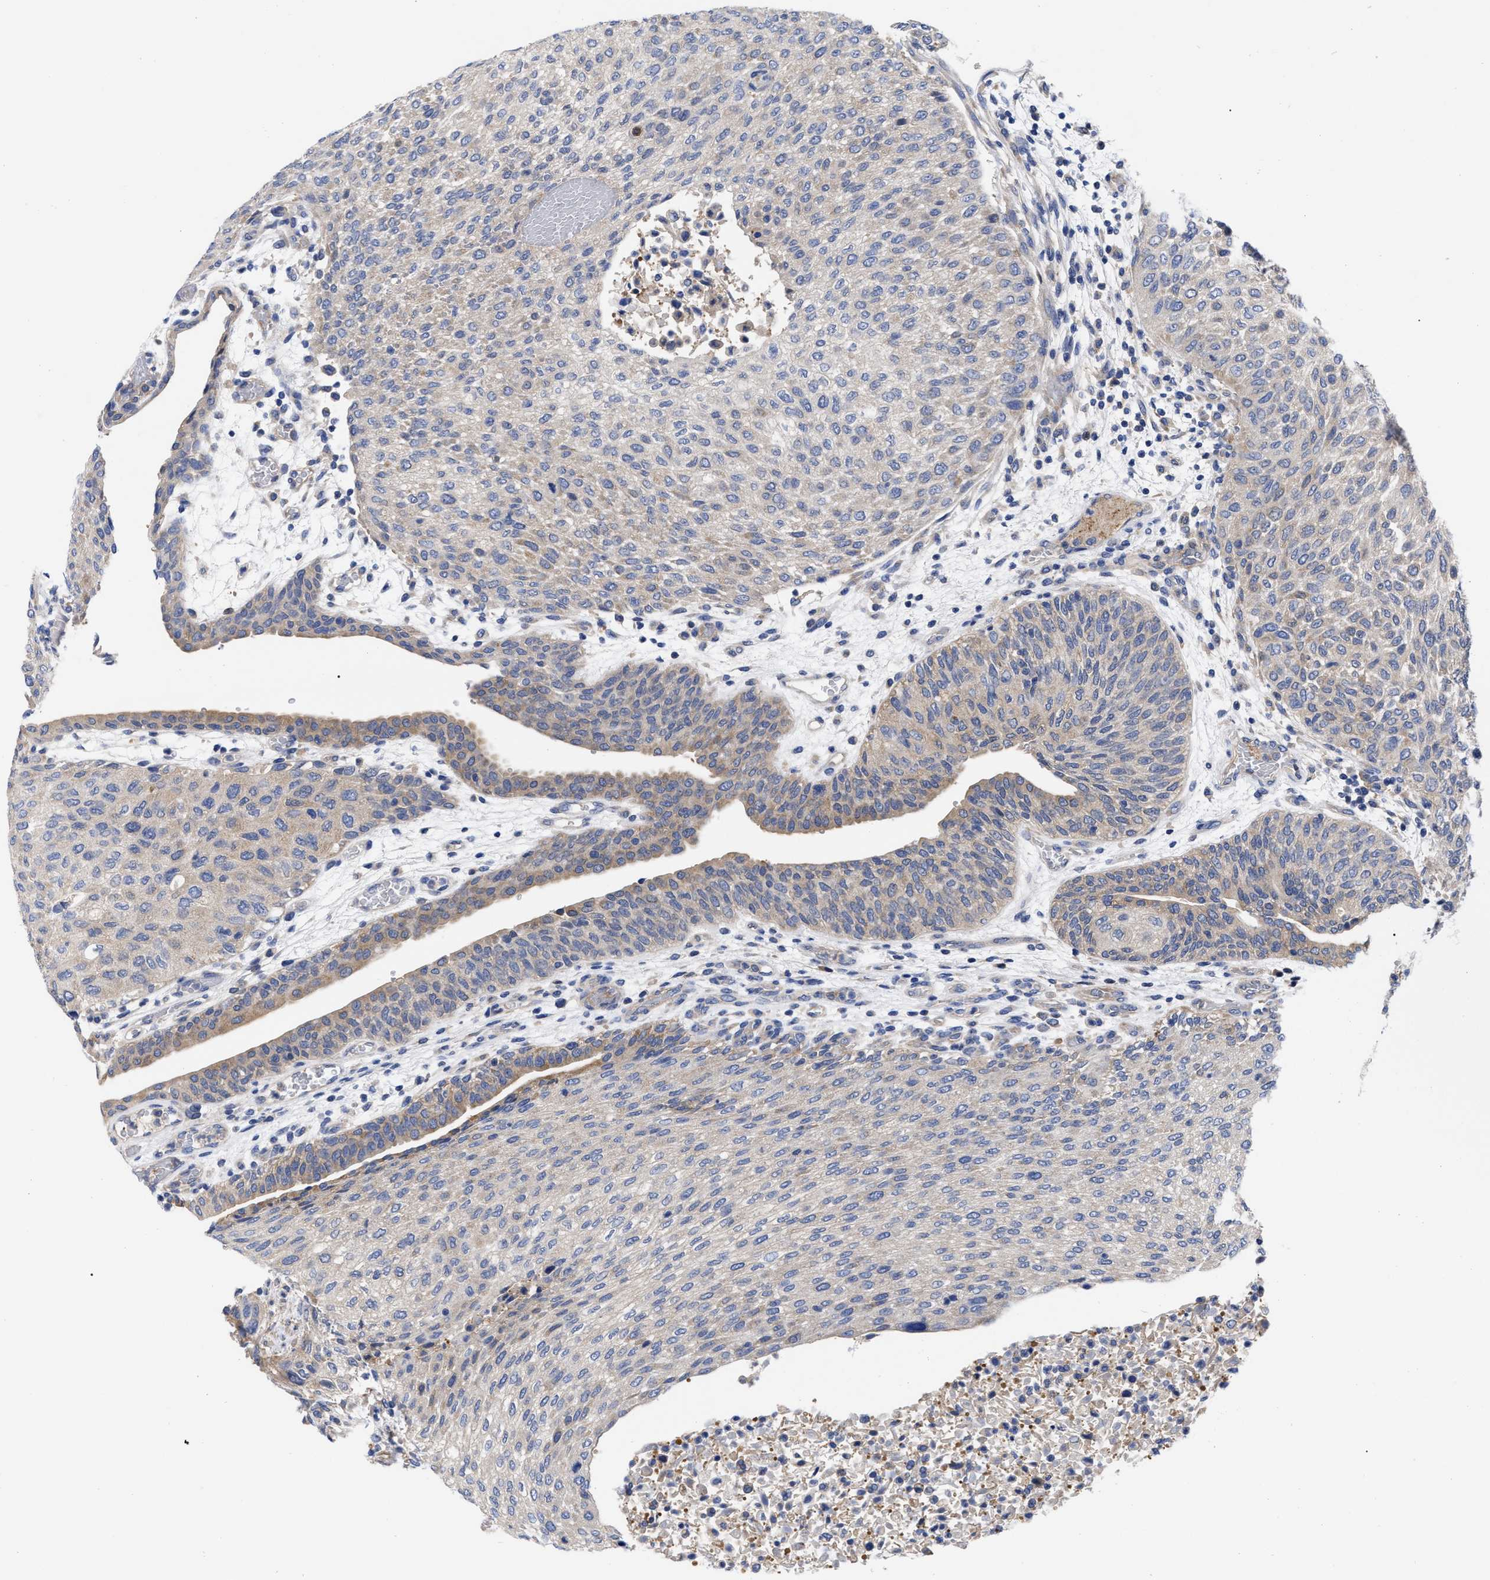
{"staining": {"intensity": "weak", "quantity": "<25%", "location": "cytoplasmic/membranous"}, "tissue": "urothelial cancer", "cell_type": "Tumor cells", "image_type": "cancer", "snomed": [{"axis": "morphology", "description": "Urothelial carcinoma, Low grade"}, {"axis": "morphology", "description": "Urothelial carcinoma, High grade"}, {"axis": "topography", "description": "Urinary bladder"}], "caption": "Tumor cells are negative for brown protein staining in high-grade urothelial carcinoma. (DAB immunohistochemistry (IHC) visualized using brightfield microscopy, high magnification).", "gene": "RBKS", "patient": {"sex": "male", "age": 35}}